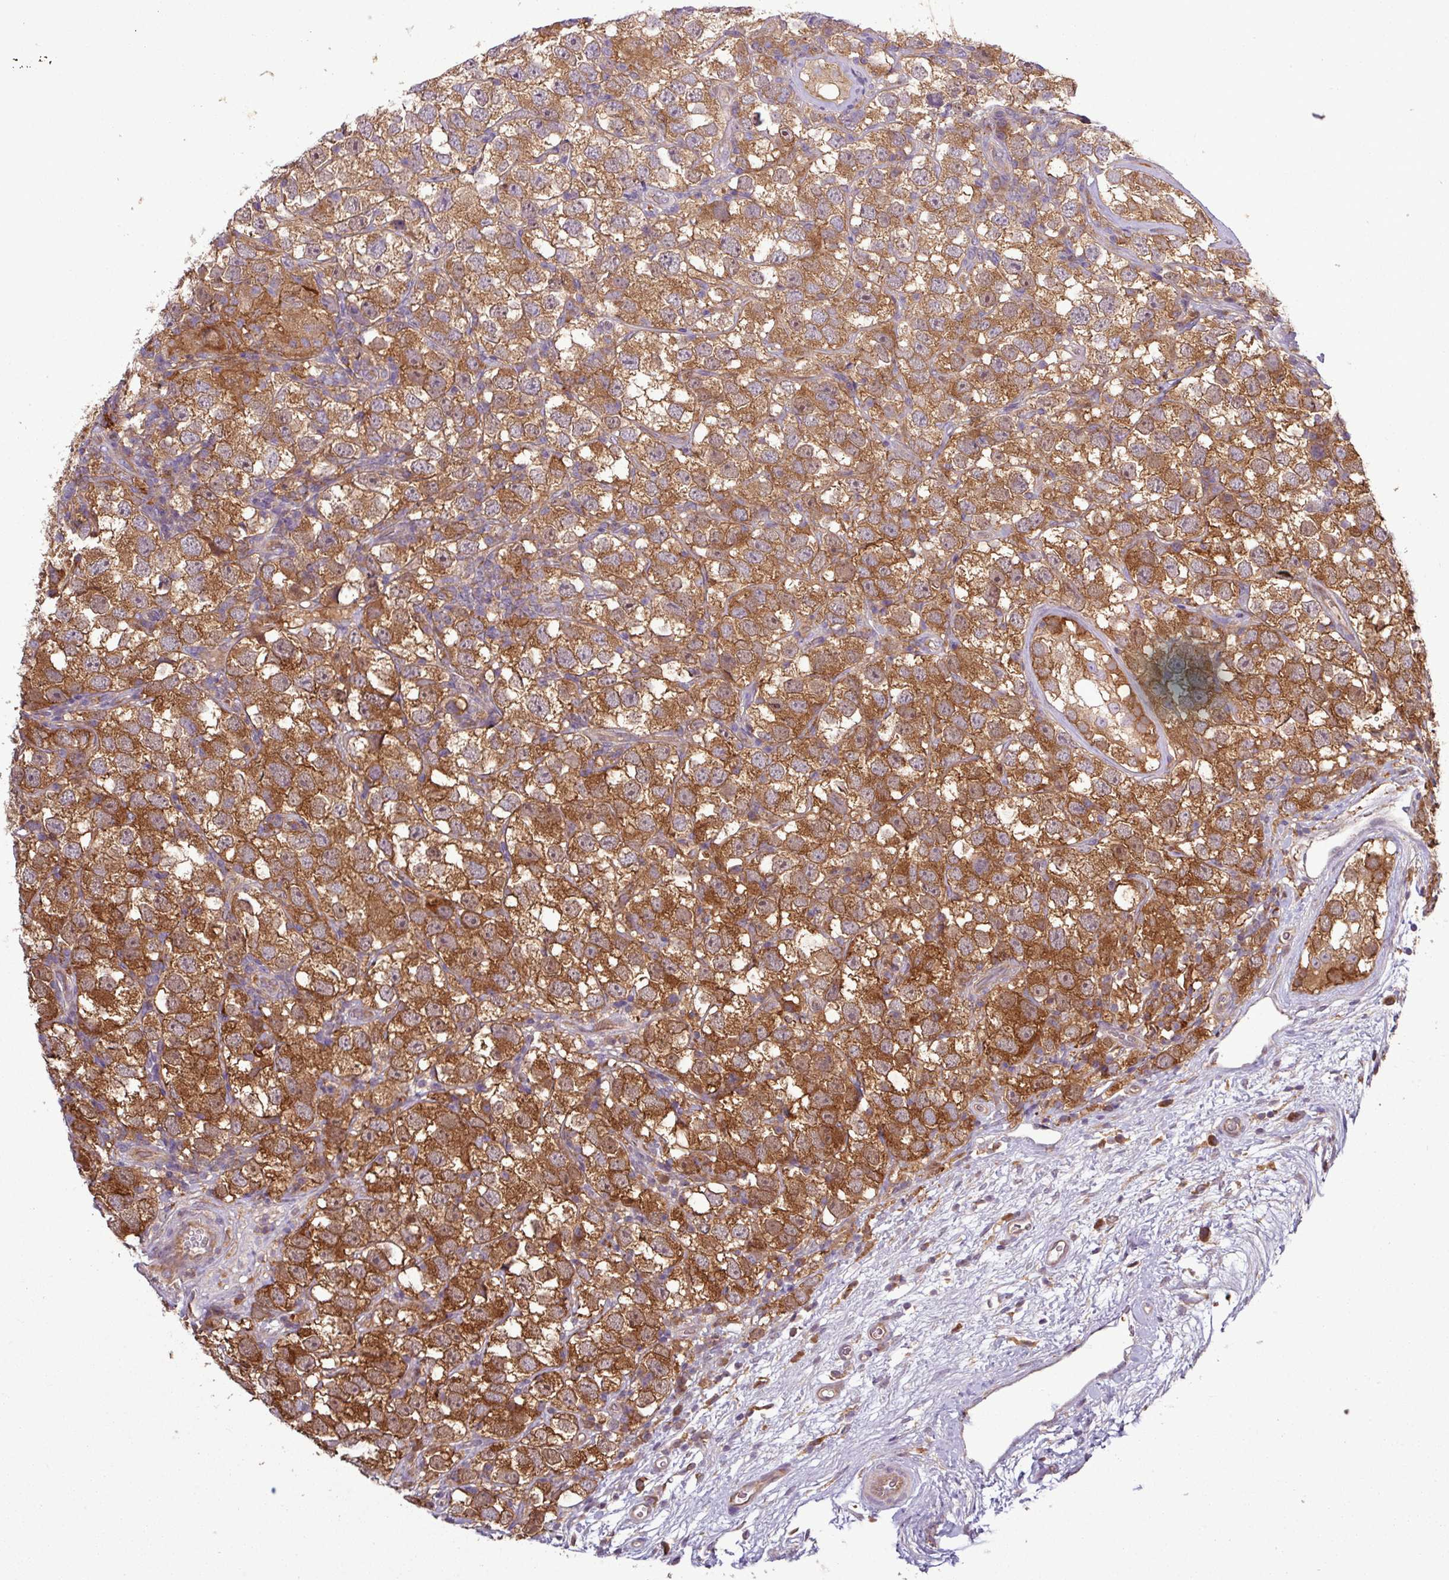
{"staining": {"intensity": "strong", "quantity": ">75%", "location": "cytoplasmic/membranous"}, "tissue": "testis cancer", "cell_type": "Tumor cells", "image_type": "cancer", "snomed": [{"axis": "morphology", "description": "Seminoma, NOS"}, {"axis": "topography", "description": "Testis"}], "caption": "Human testis cancer stained with a brown dye demonstrates strong cytoplasmic/membranous positive expression in about >75% of tumor cells.", "gene": "SIRPB2", "patient": {"sex": "male", "age": 26}}